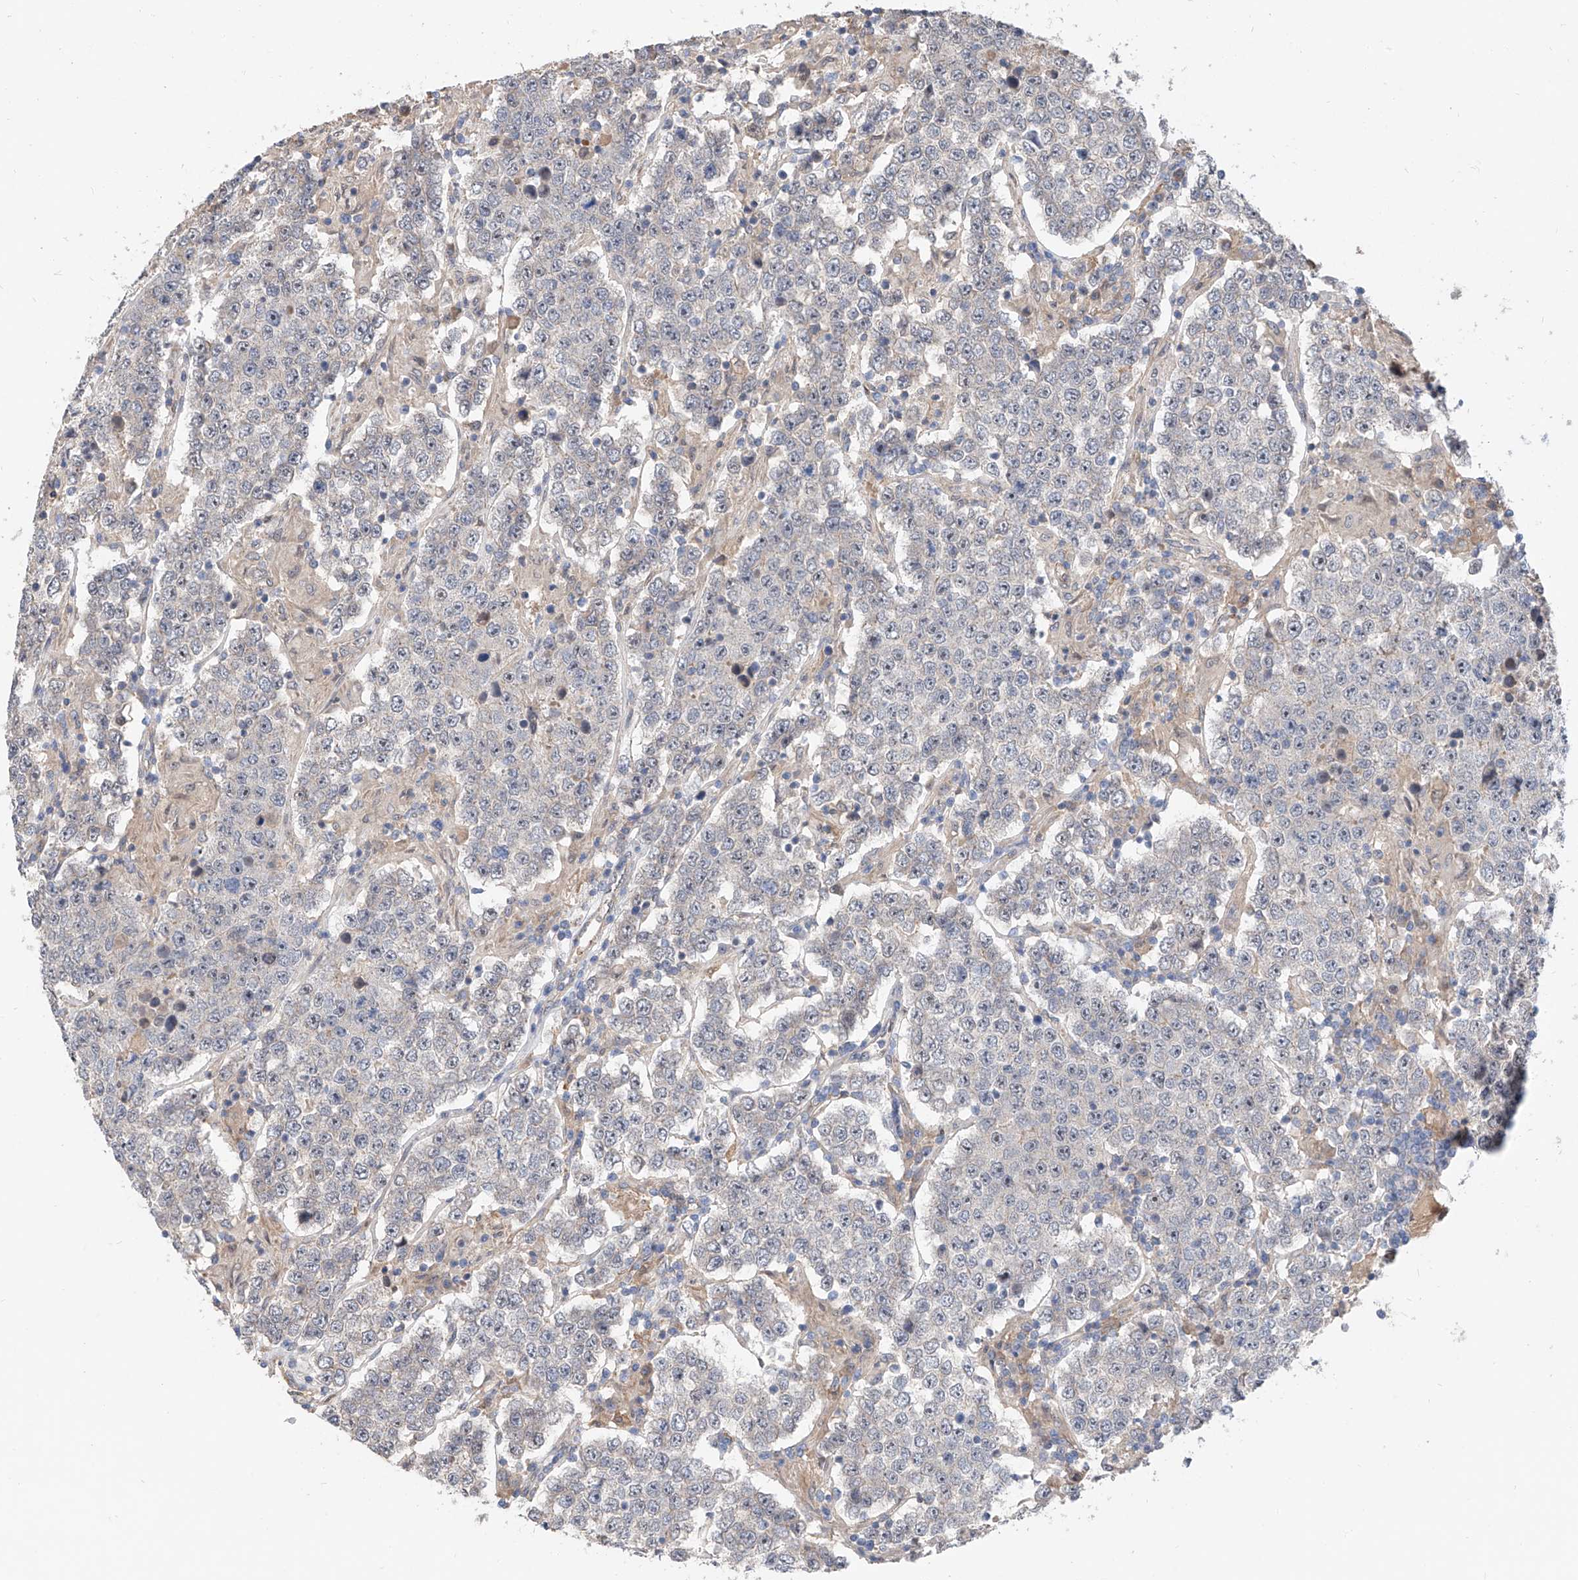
{"staining": {"intensity": "negative", "quantity": "none", "location": "none"}, "tissue": "testis cancer", "cell_type": "Tumor cells", "image_type": "cancer", "snomed": [{"axis": "morphology", "description": "Normal tissue, NOS"}, {"axis": "morphology", "description": "Urothelial carcinoma, High grade"}, {"axis": "morphology", "description": "Seminoma, NOS"}, {"axis": "morphology", "description": "Carcinoma, Embryonal, NOS"}, {"axis": "topography", "description": "Urinary bladder"}, {"axis": "topography", "description": "Testis"}], "caption": "Immunohistochemical staining of urothelial carcinoma (high-grade) (testis) displays no significant expression in tumor cells.", "gene": "MAGEE2", "patient": {"sex": "male", "age": 41}}